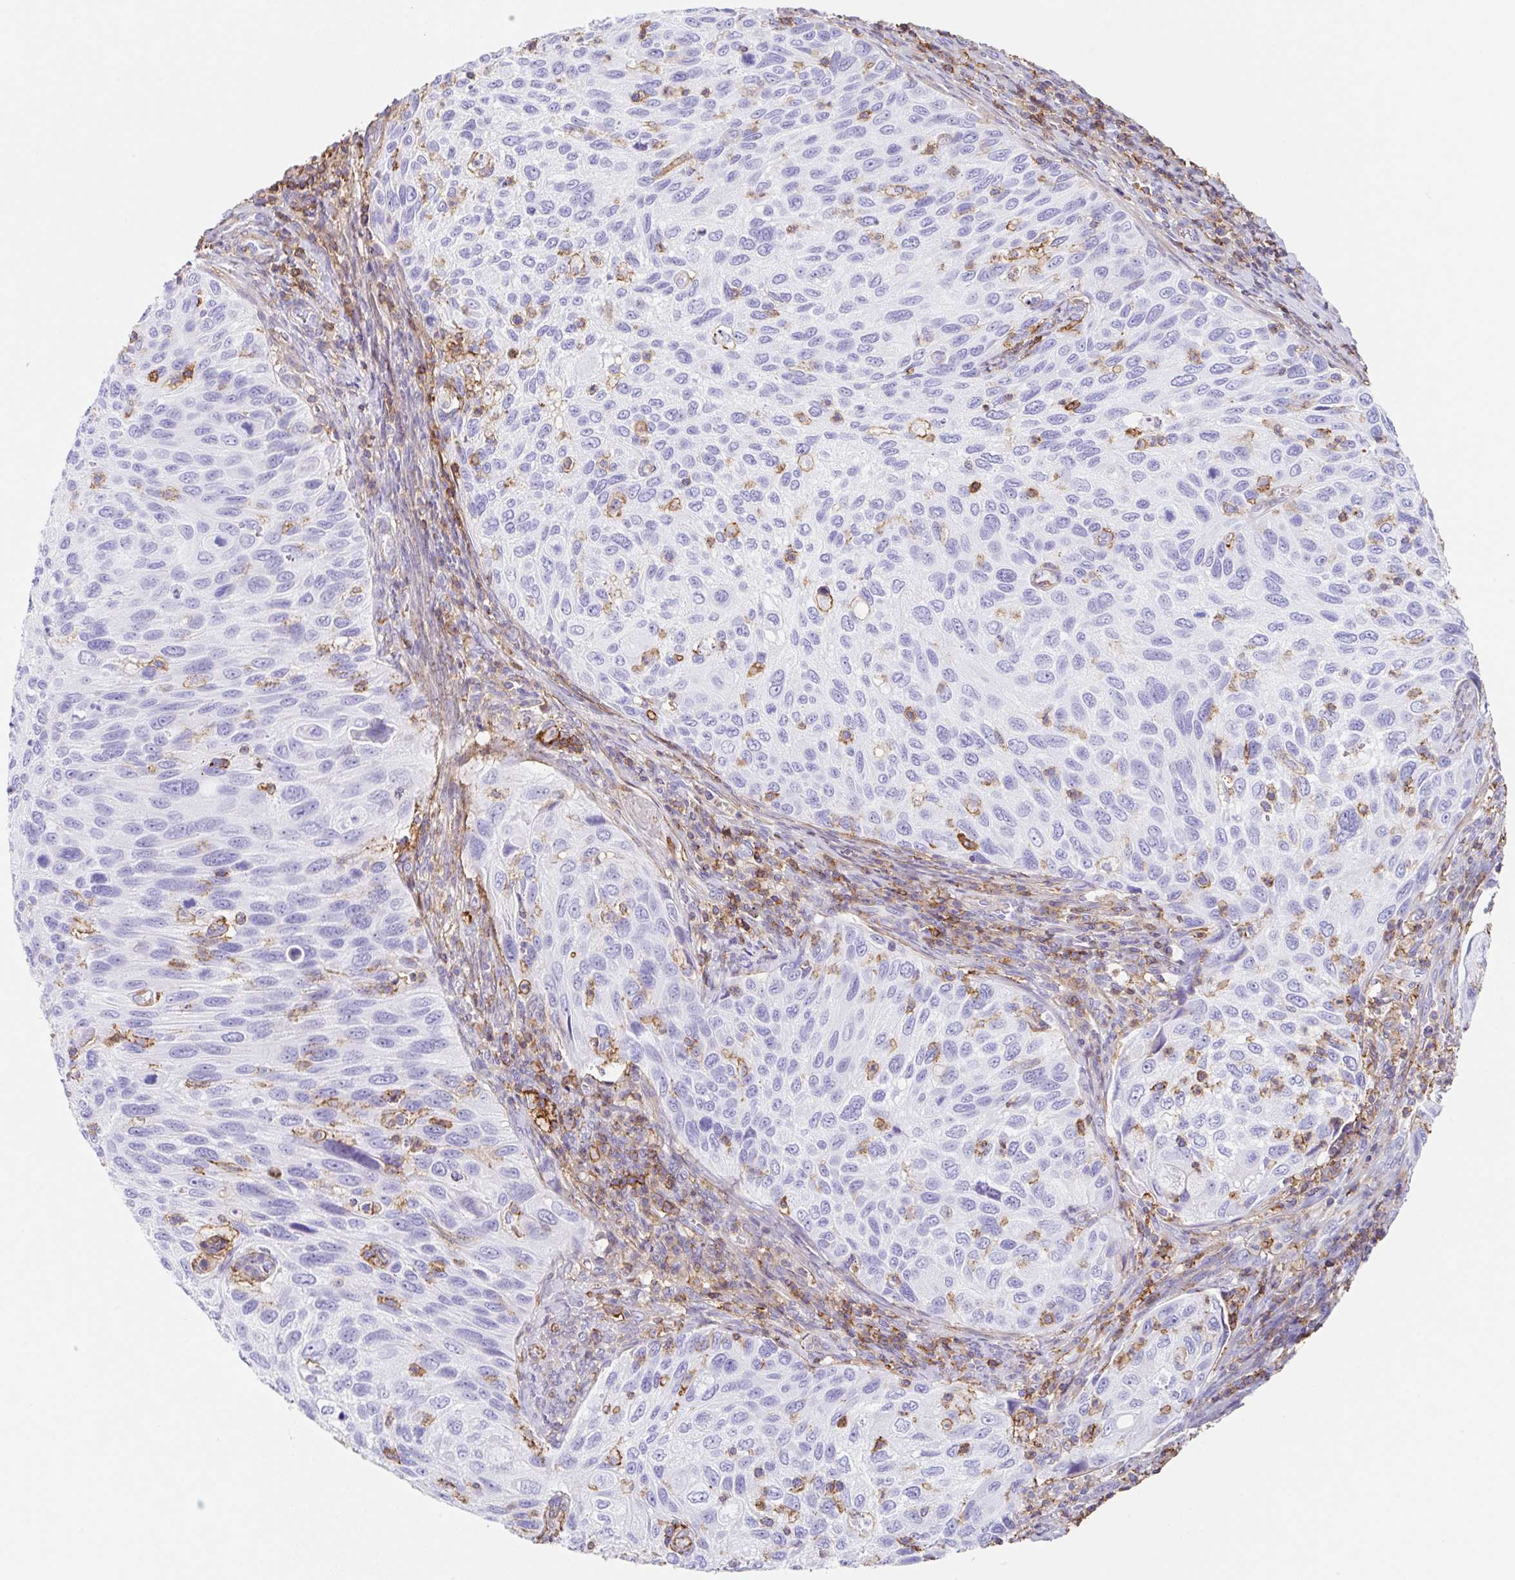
{"staining": {"intensity": "negative", "quantity": "none", "location": "none"}, "tissue": "cervical cancer", "cell_type": "Tumor cells", "image_type": "cancer", "snomed": [{"axis": "morphology", "description": "Squamous cell carcinoma, NOS"}, {"axis": "topography", "description": "Cervix"}], "caption": "This image is of cervical cancer stained with IHC to label a protein in brown with the nuclei are counter-stained blue. There is no staining in tumor cells.", "gene": "MTTP", "patient": {"sex": "female", "age": 70}}